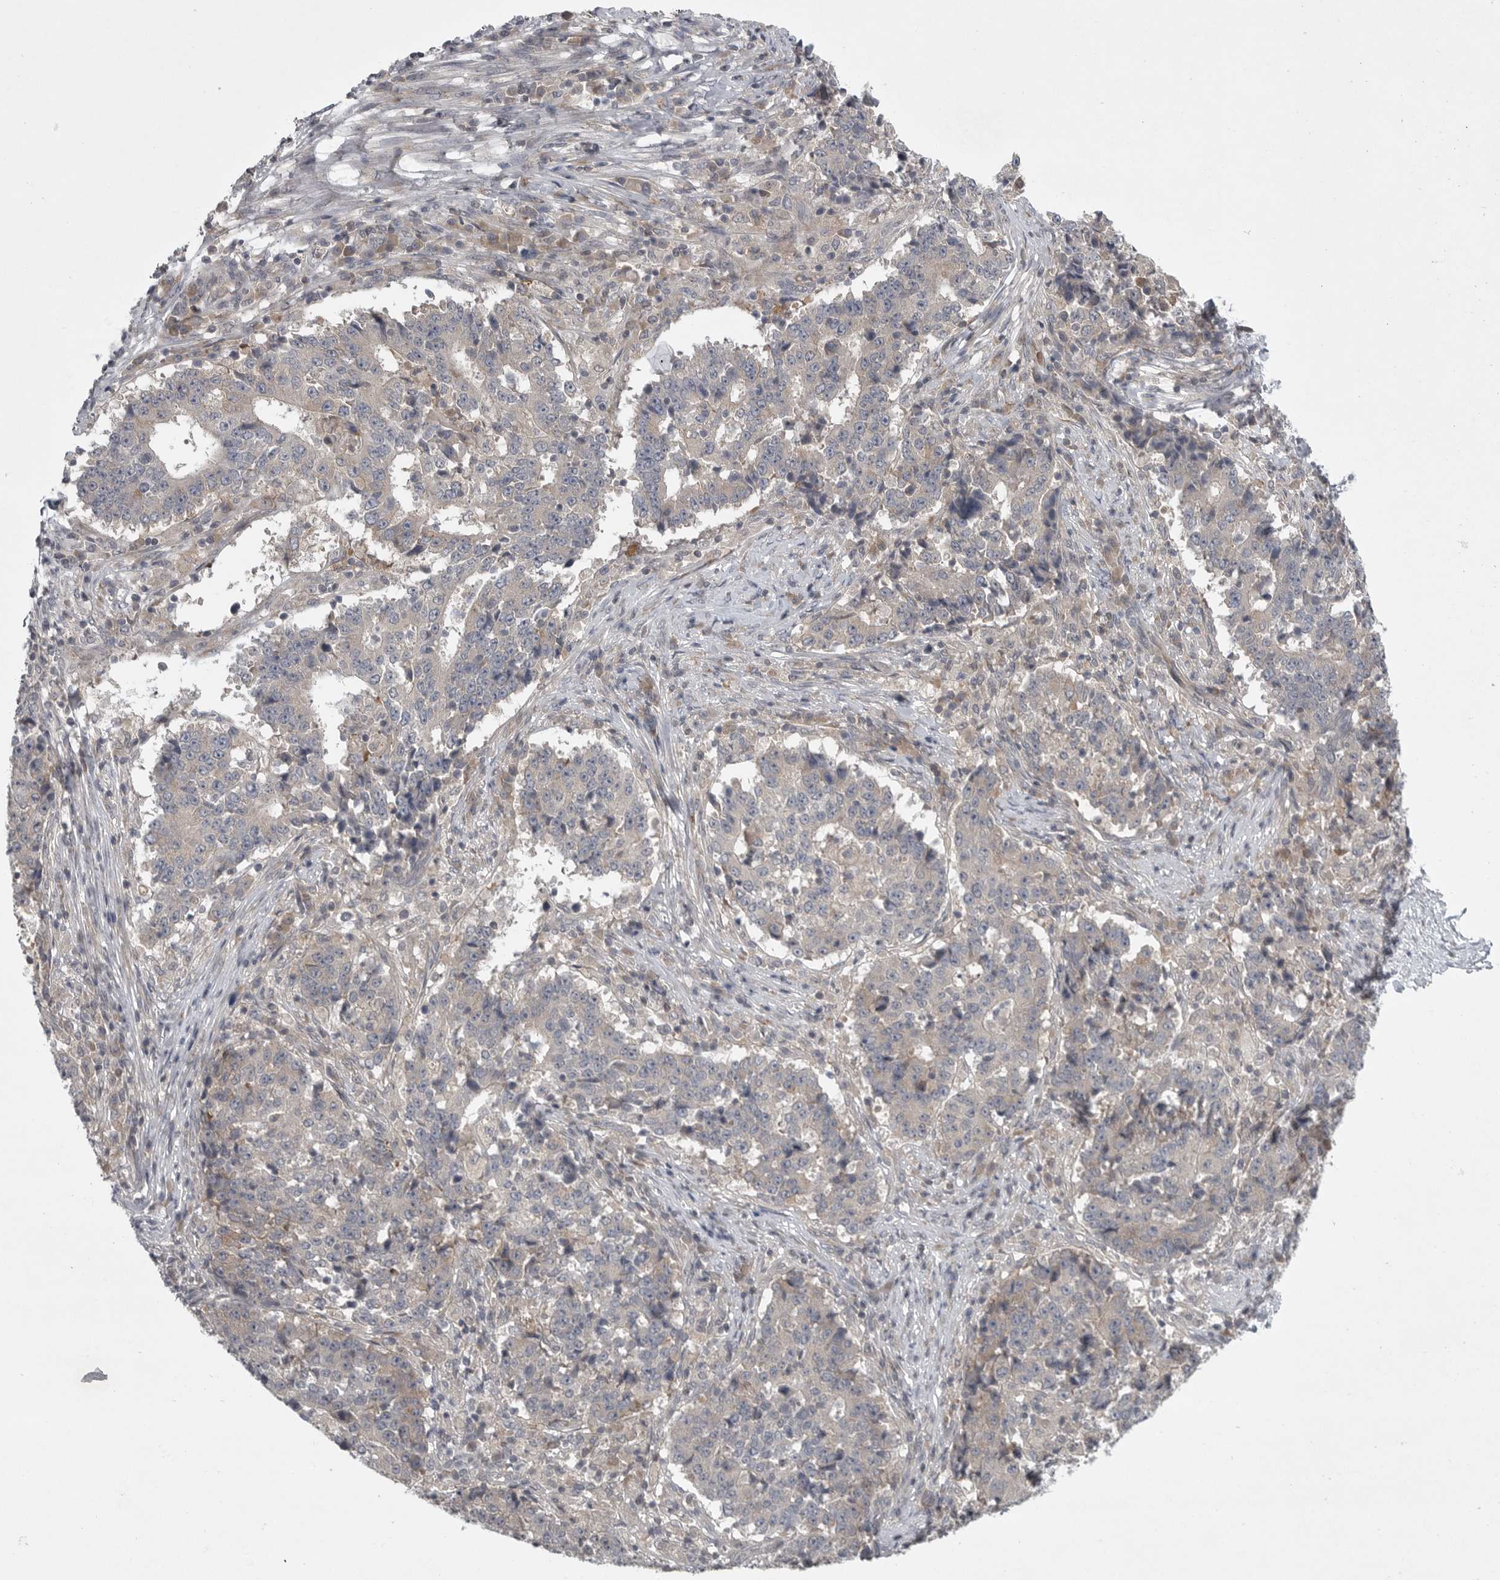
{"staining": {"intensity": "negative", "quantity": "none", "location": "none"}, "tissue": "stomach cancer", "cell_type": "Tumor cells", "image_type": "cancer", "snomed": [{"axis": "morphology", "description": "Adenocarcinoma, NOS"}, {"axis": "topography", "description": "Stomach"}], "caption": "The micrograph reveals no significant staining in tumor cells of stomach cancer. (DAB (3,3'-diaminobenzidine) IHC, high magnification).", "gene": "PHF13", "patient": {"sex": "male", "age": 59}}